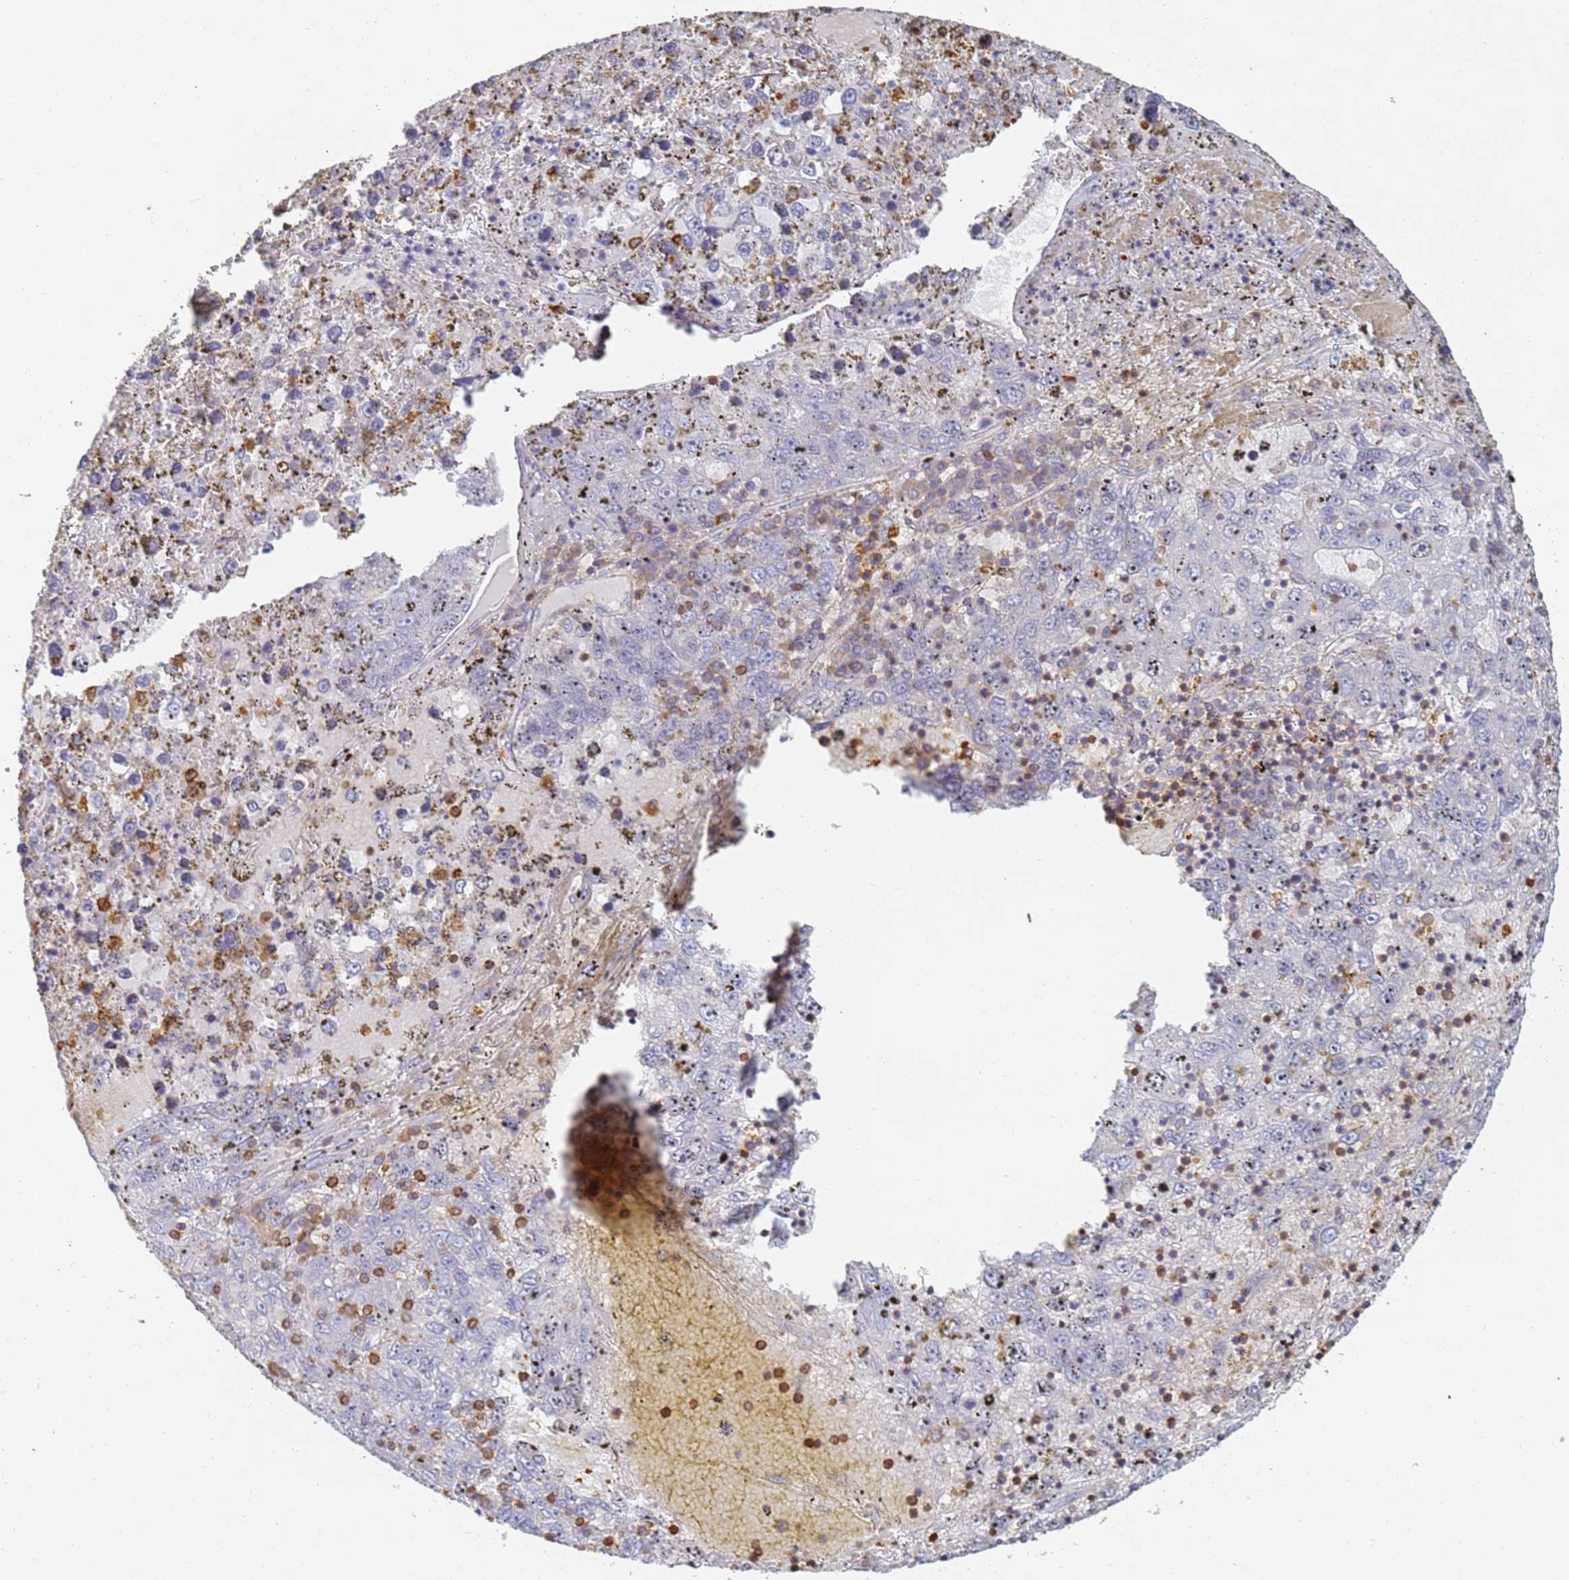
{"staining": {"intensity": "negative", "quantity": "none", "location": "none"}, "tissue": "liver cancer", "cell_type": "Tumor cells", "image_type": "cancer", "snomed": [{"axis": "morphology", "description": "Carcinoma, Hepatocellular, NOS"}, {"axis": "topography", "description": "Liver"}], "caption": "IHC image of human hepatocellular carcinoma (liver) stained for a protein (brown), which displays no staining in tumor cells.", "gene": "BIN2", "patient": {"sex": "male", "age": 49}}